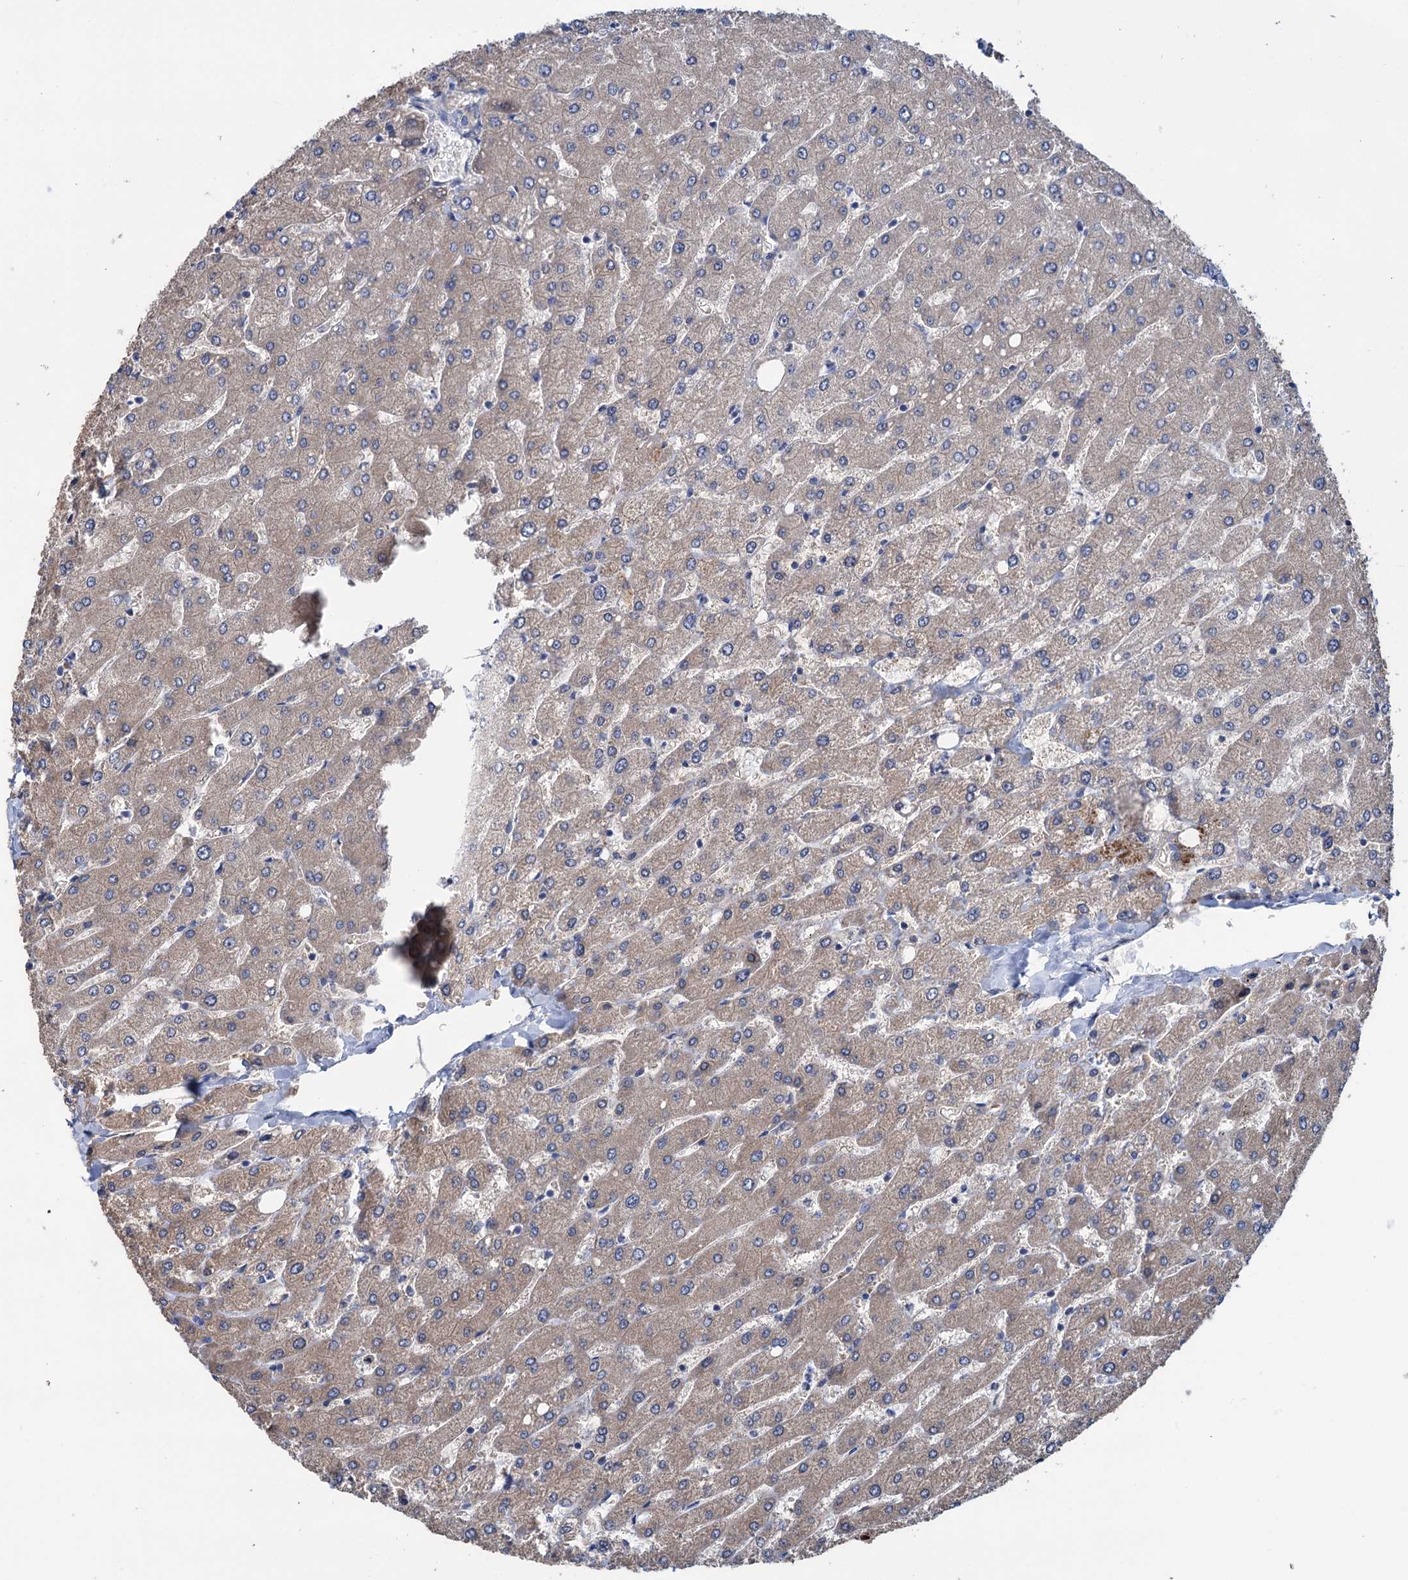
{"staining": {"intensity": "weak", "quantity": "<25%", "location": "cytoplasmic/membranous"}, "tissue": "liver", "cell_type": "Cholangiocytes", "image_type": "normal", "snomed": [{"axis": "morphology", "description": "Normal tissue, NOS"}, {"axis": "topography", "description": "Liver"}], "caption": "Immunohistochemistry (IHC) histopathology image of benign human liver stained for a protein (brown), which displays no staining in cholangiocytes. (Stains: DAB (3,3'-diaminobenzidine) immunohistochemistry (IHC) with hematoxylin counter stain, Microscopy: brightfield microscopy at high magnification).", "gene": "EYA4", "patient": {"sex": "male", "age": 55}}